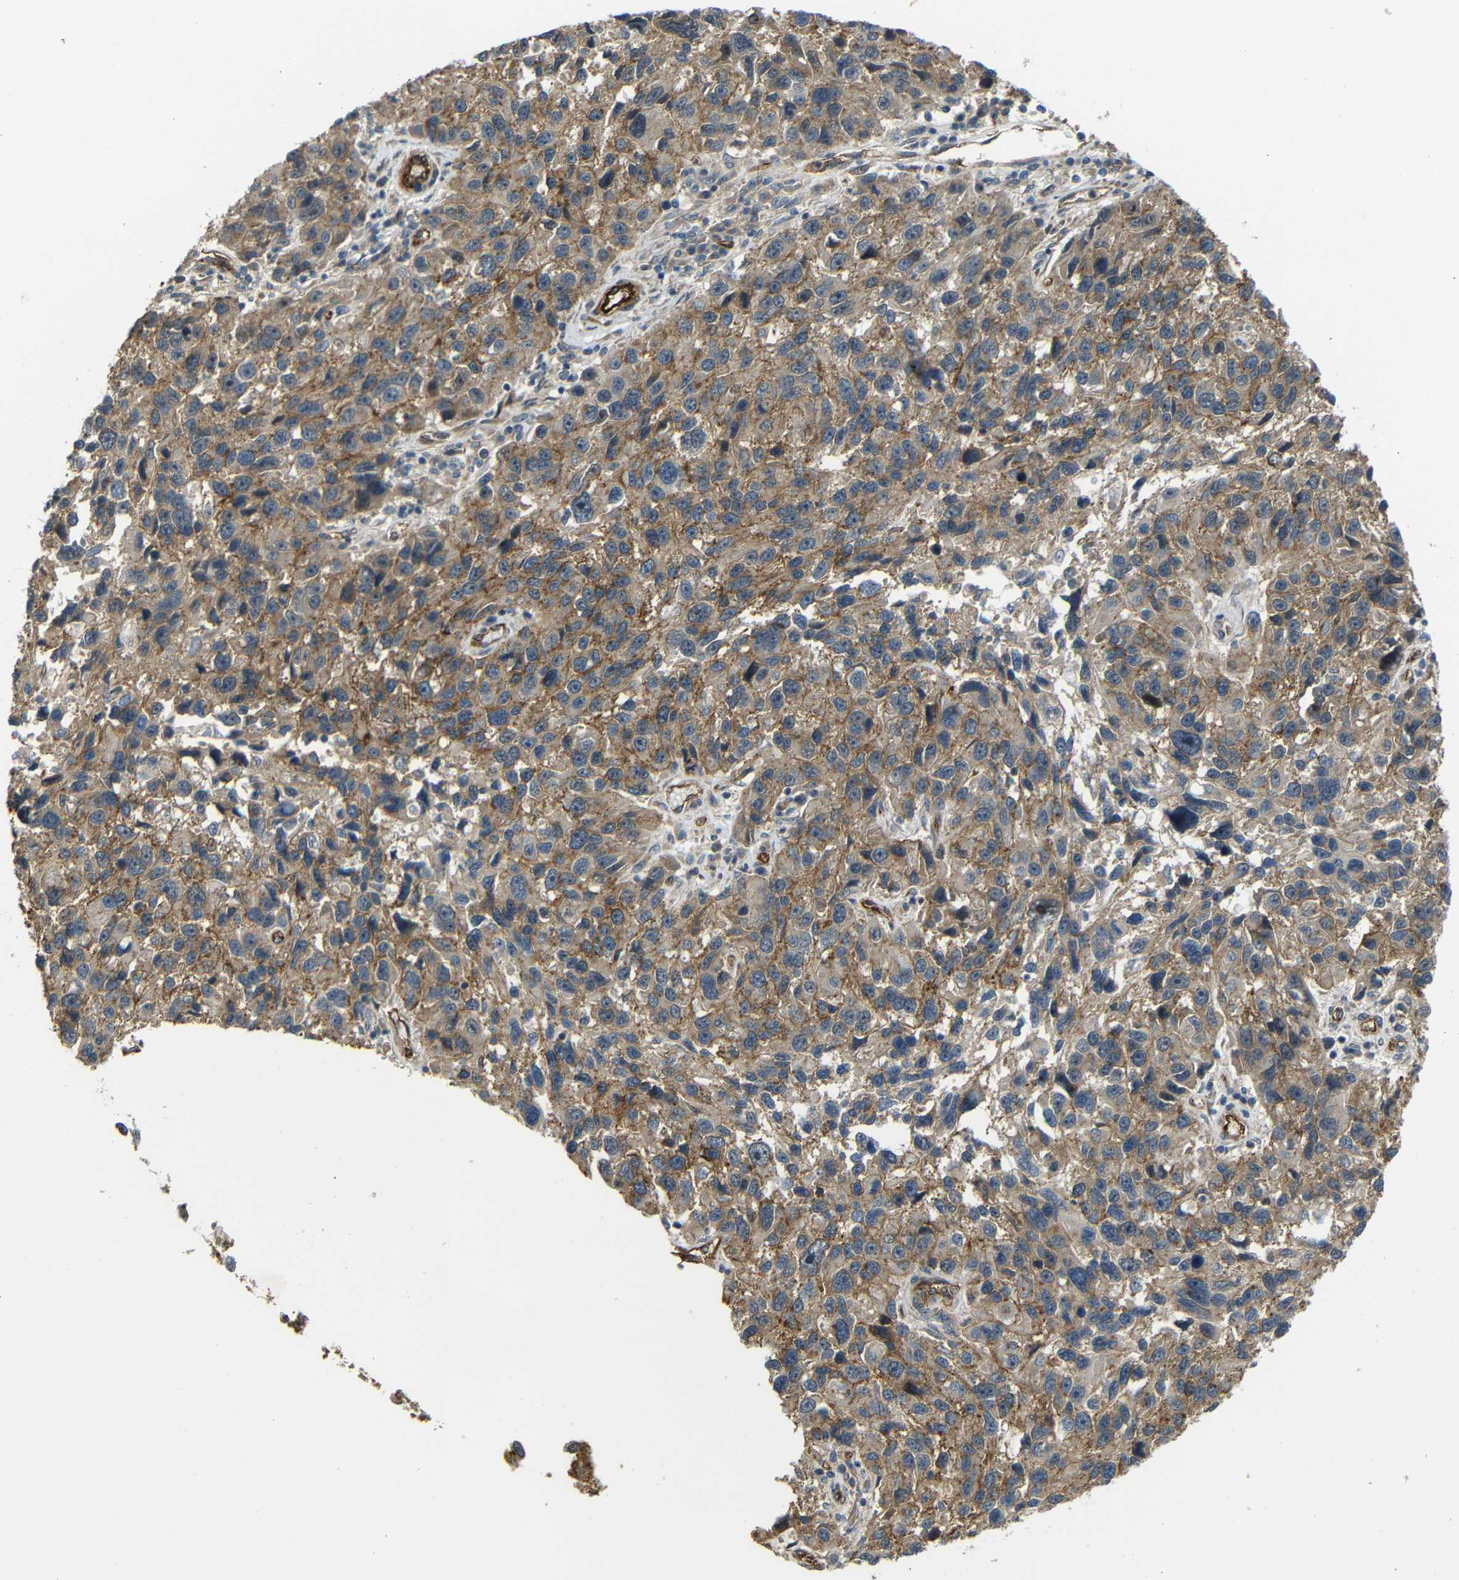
{"staining": {"intensity": "moderate", "quantity": ">75%", "location": "cytoplasmic/membranous"}, "tissue": "melanoma", "cell_type": "Tumor cells", "image_type": "cancer", "snomed": [{"axis": "morphology", "description": "Malignant melanoma, NOS"}, {"axis": "topography", "description": "Skin"}], "caption": "Immunohistochemistry (DAB) staining of human malignant melanoma reveals moderate cytoplasmic/membranous protein staining in about >75% of tumor cells. Nuclei are stained in blue.", "gene": "RELL1", "patient": {"sex": "male", "age": 53}}